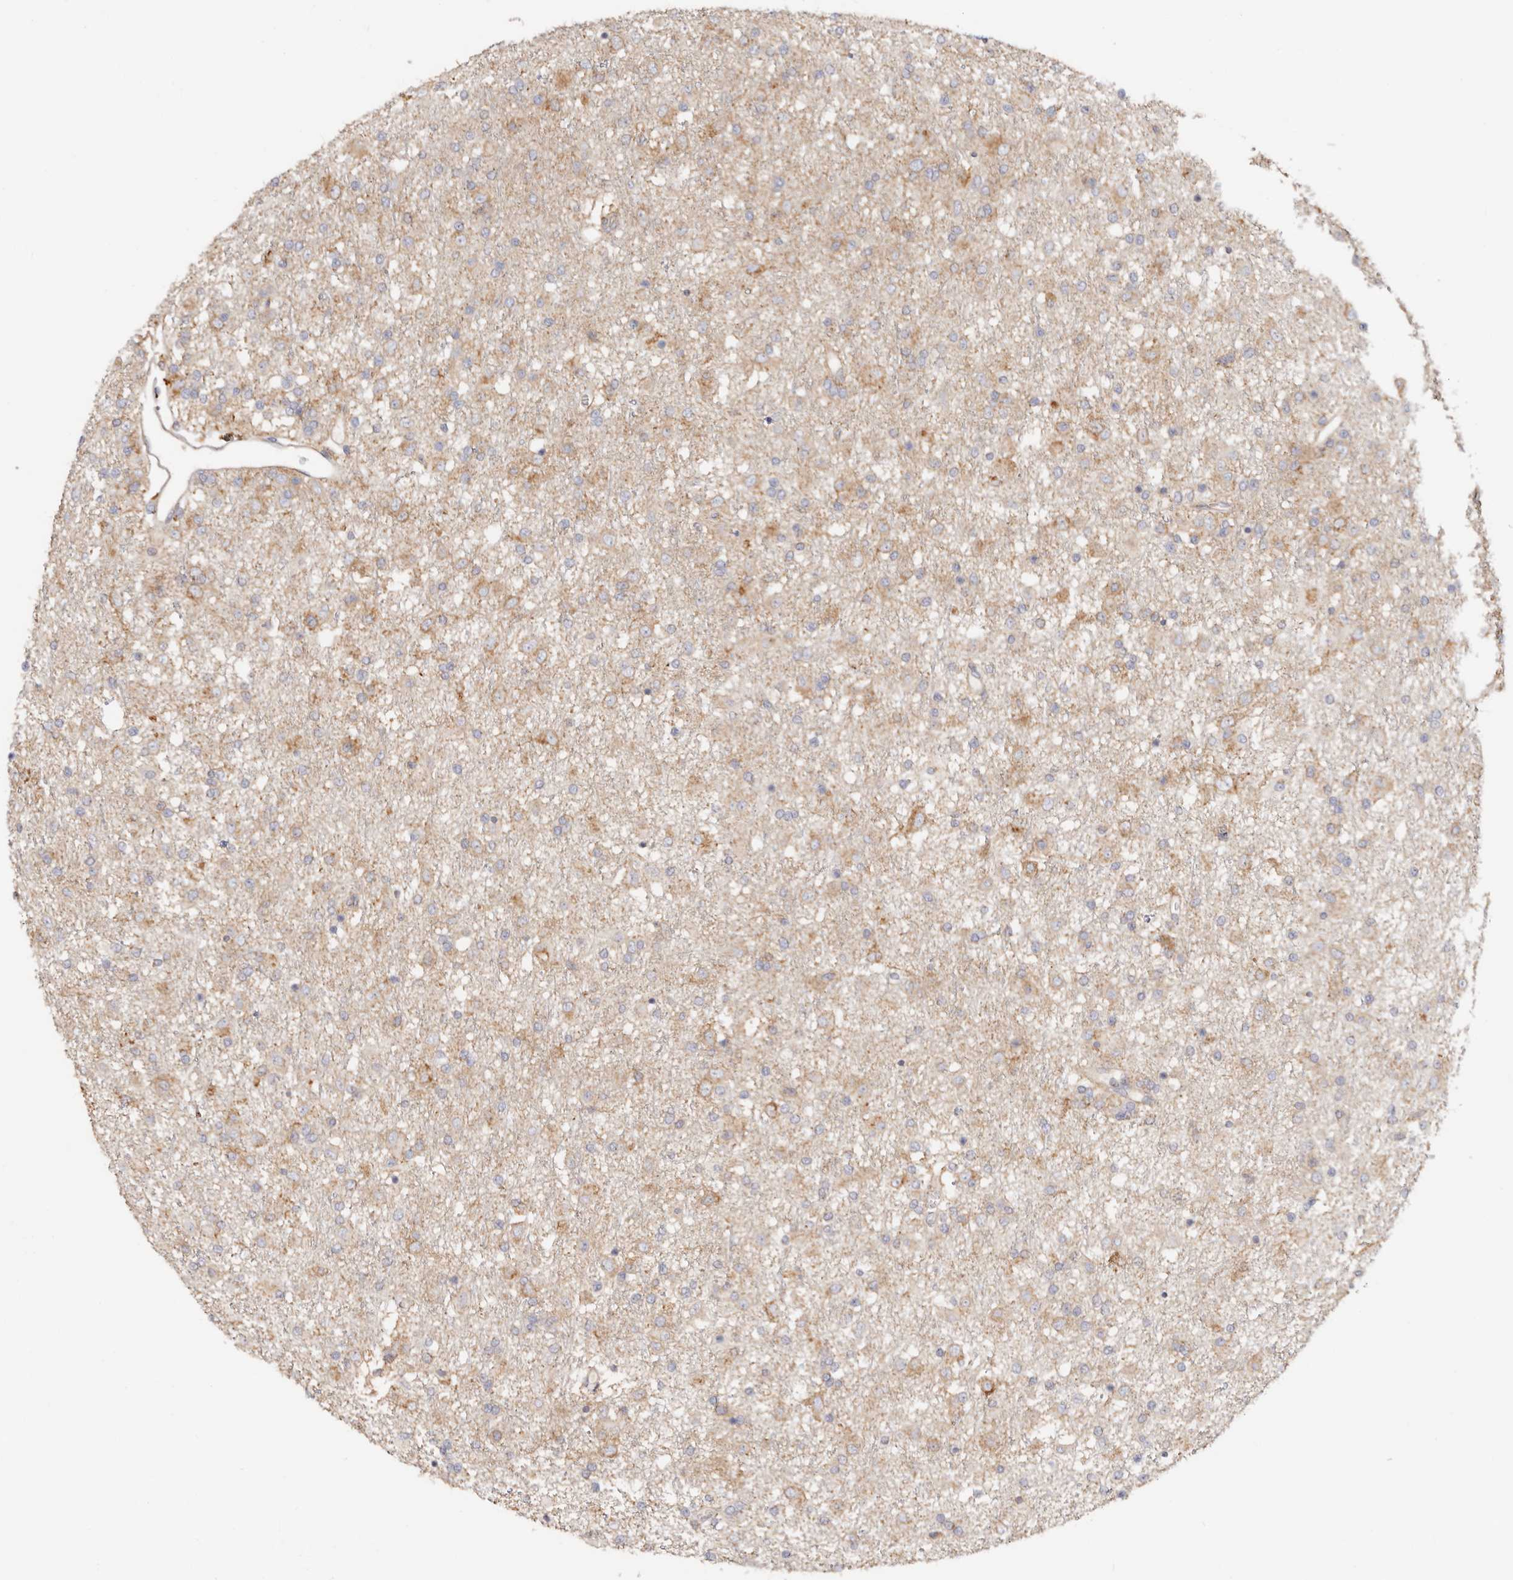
{"staining": {"intensity": "moderate", "quantity": "25%-75%", "location": "cytoplasmic/membranous"}, "tissue": "glioma", "cell_type": "Tumor cells", "image_type": "cancer", "snomed": [{"axis": "morphology", "description": "Glioma, malignant, Low grade"}, {"axis": "topography", "description": "Brain"}], "caption": "Protein staining of glioma tissue exhibits moderate cytoplasmic/membranous positivity in about 25%-75% of tumor cells.", "gene": "GNA13", "patient": {"sex": "male", "age": 65}}